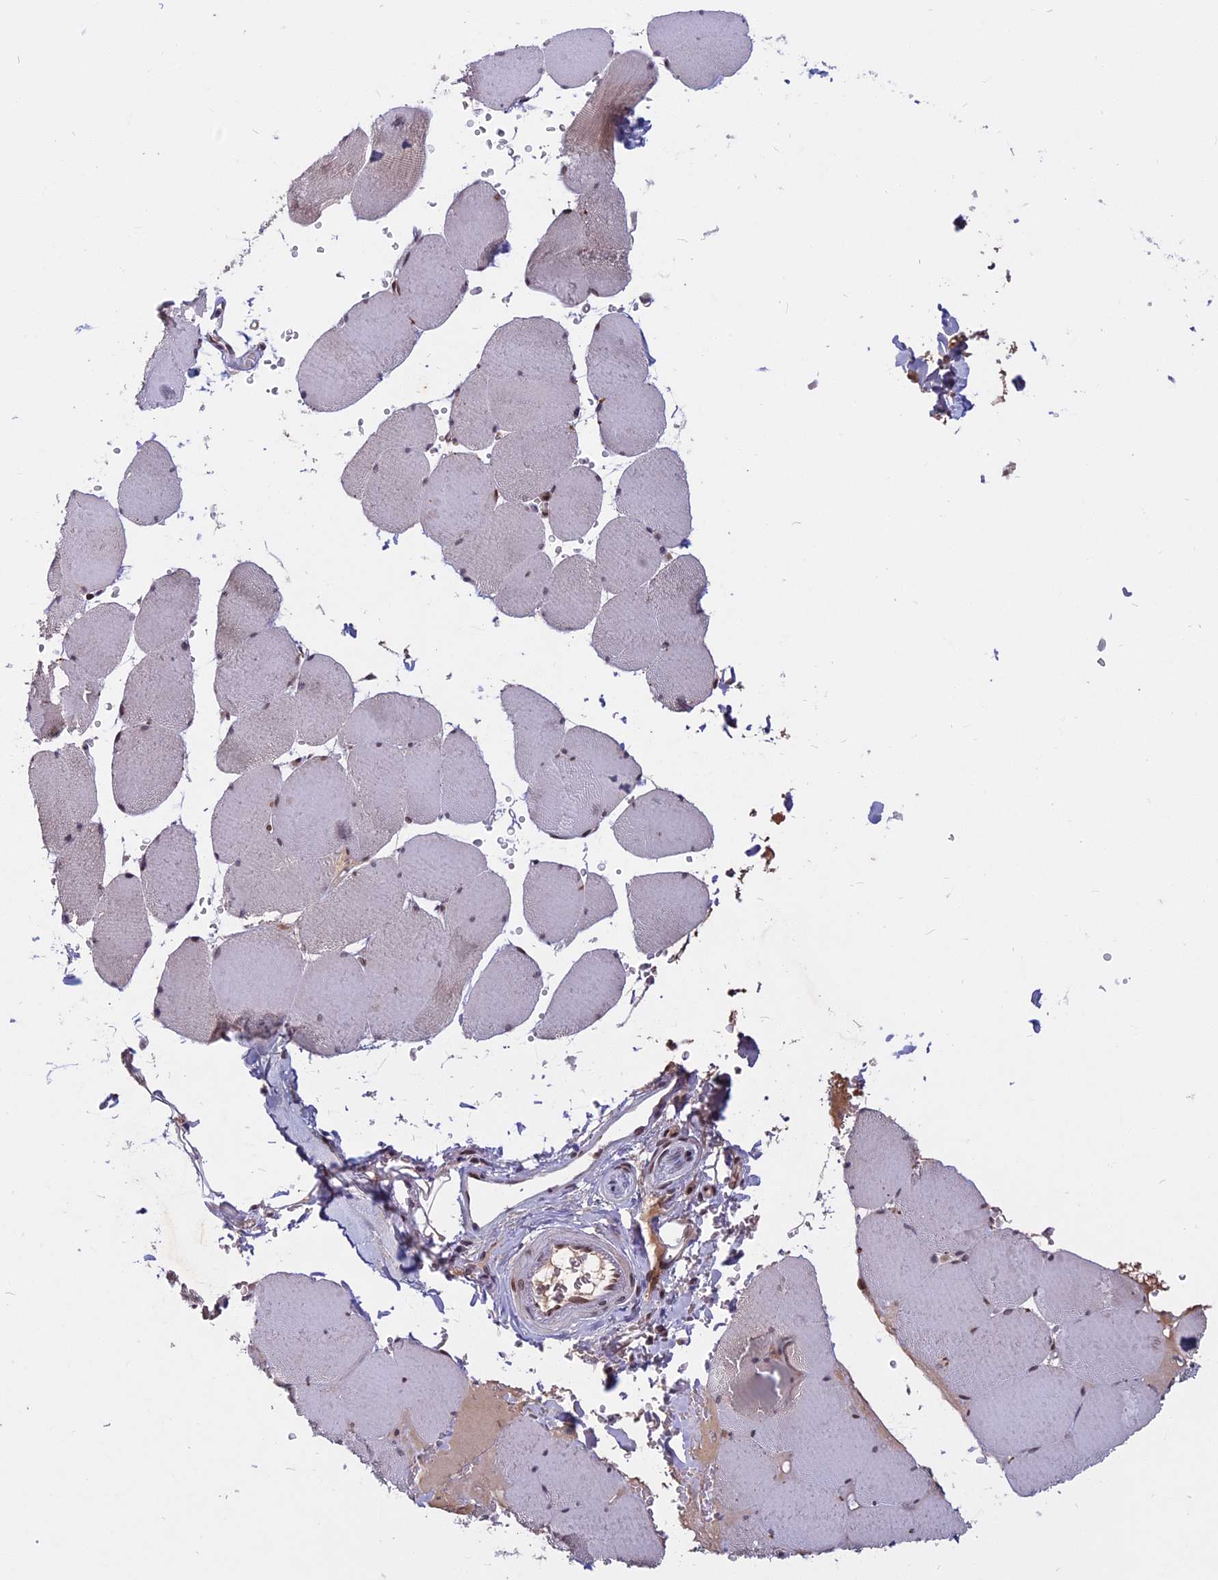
{"staining": {"intensity": "moderate", "quantity": "25%-75%", "location": "nuclear"}, "tissue": "skeletal muscle", "cell_type": "Myocytes", "image_type": "normal", "snomed": [{"axis": "morphology", "description": "Normal tissue, NOS"}, {"axis": "topography", "description": "Skeletal muscle"}, {"axis": "topography", "description": "Head-Neck"}], "caption": "Protein staining by IHC reveals moderate nuclear positivity in approximately 25%-75% of myocytes in benign skeletal muscle.", "gene": "CDC7", "patient": {"sex": "male", "age": 66}}